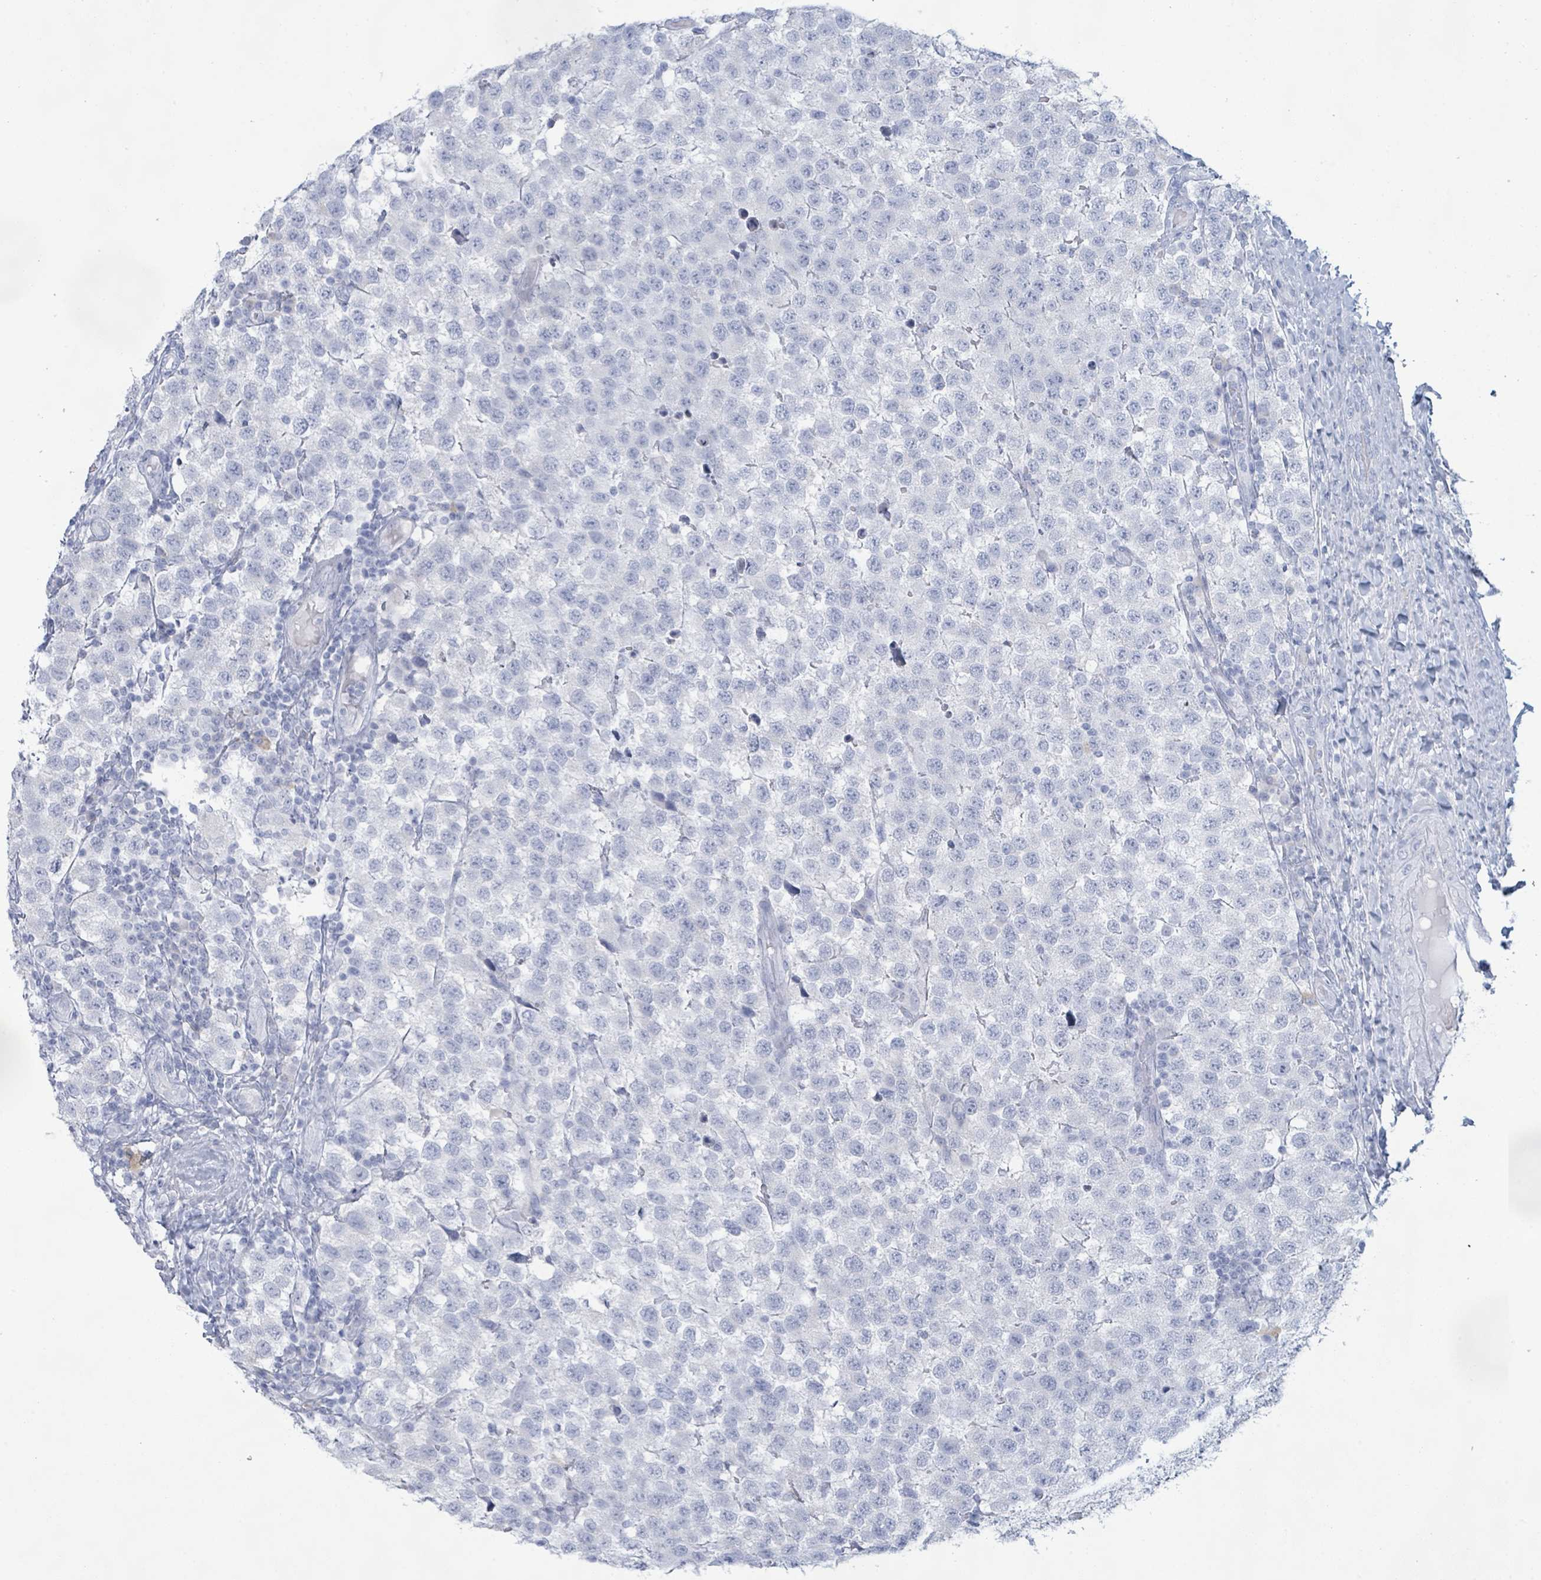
{"staining": {"intensity": "negative", "quantity": "none", "location": "none"}, "tissue": "testis cancer", "cell_type": "Tumor cells", "image_type": "cancer", "snomed": [{"axis": "morphology", "description": "Seminoma, NOS"}, {"axis": "topography", "description": "Testis"}], "caption": "The image demonstrates no staining of tumor cells in seminoma (testis). The staining was performed using DAB to visualize the protein expression in brown, while the nuclei were stained in blue with hematoxylin (Magnification: 20x).", "gene": "PGA3", "patient": {"sex": "male", "age": 34}}